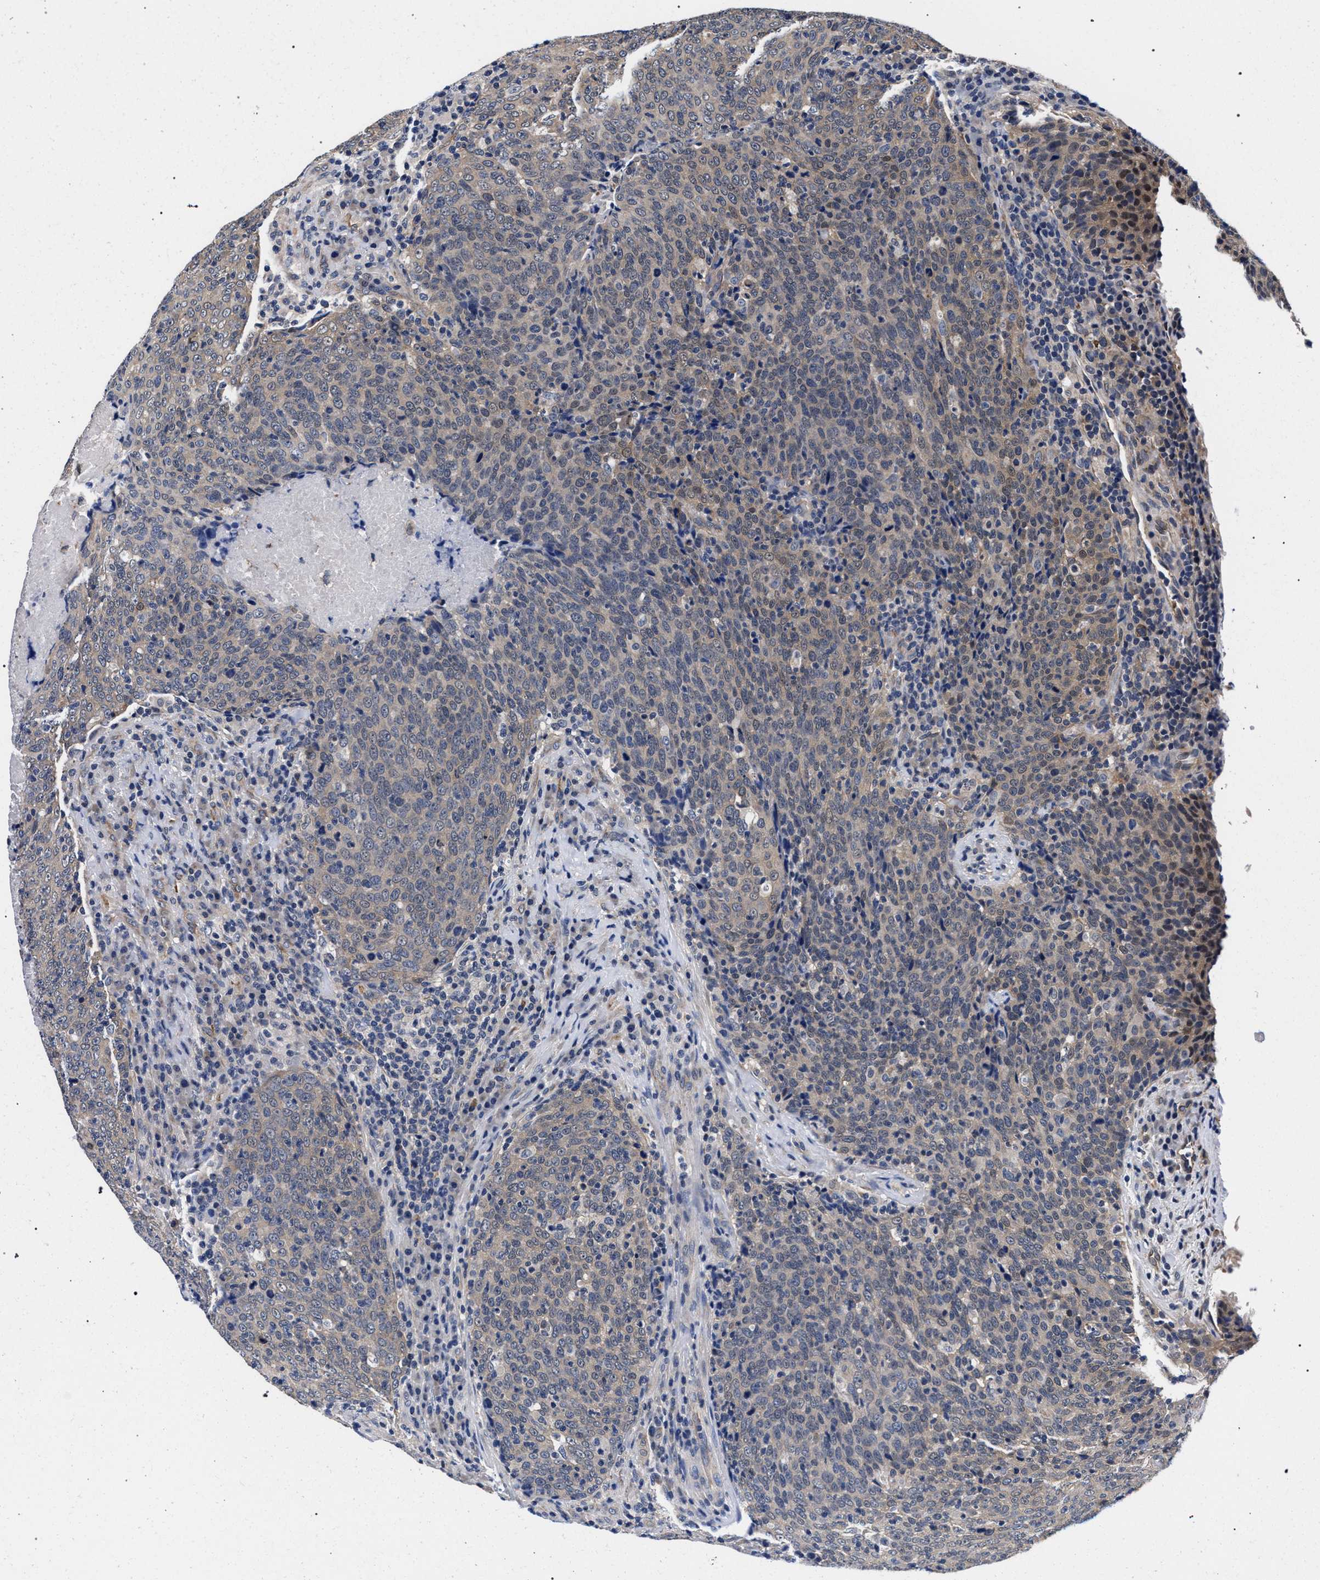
{"staining": {"intensity": "weak", "quantity": "<25%", "location": "cytoplasmic/membranous"}, "tissue": "head and neck cancer", "cell_type": "Tumor cells", "image_type": "cancer", "snomed": [{"axis": "morphology", "description": "Squamous cell carcinoma, NOS"}, {"axis": "morphology", "description": "Squamous cell carcinoma, metastatic, NOS"}, {"axis": "topography", "description": "Lymph node"}, {"axis": "topography", "description": "Head-Neck"}], "caption": "Immunohistochemical staining of human head and neck cancer (metastatic squamous cell carcinoma) exhibits no significant staining in tumor cells.", "gene": "RBM33", "patient": {"sex": "male", "age": 62}}